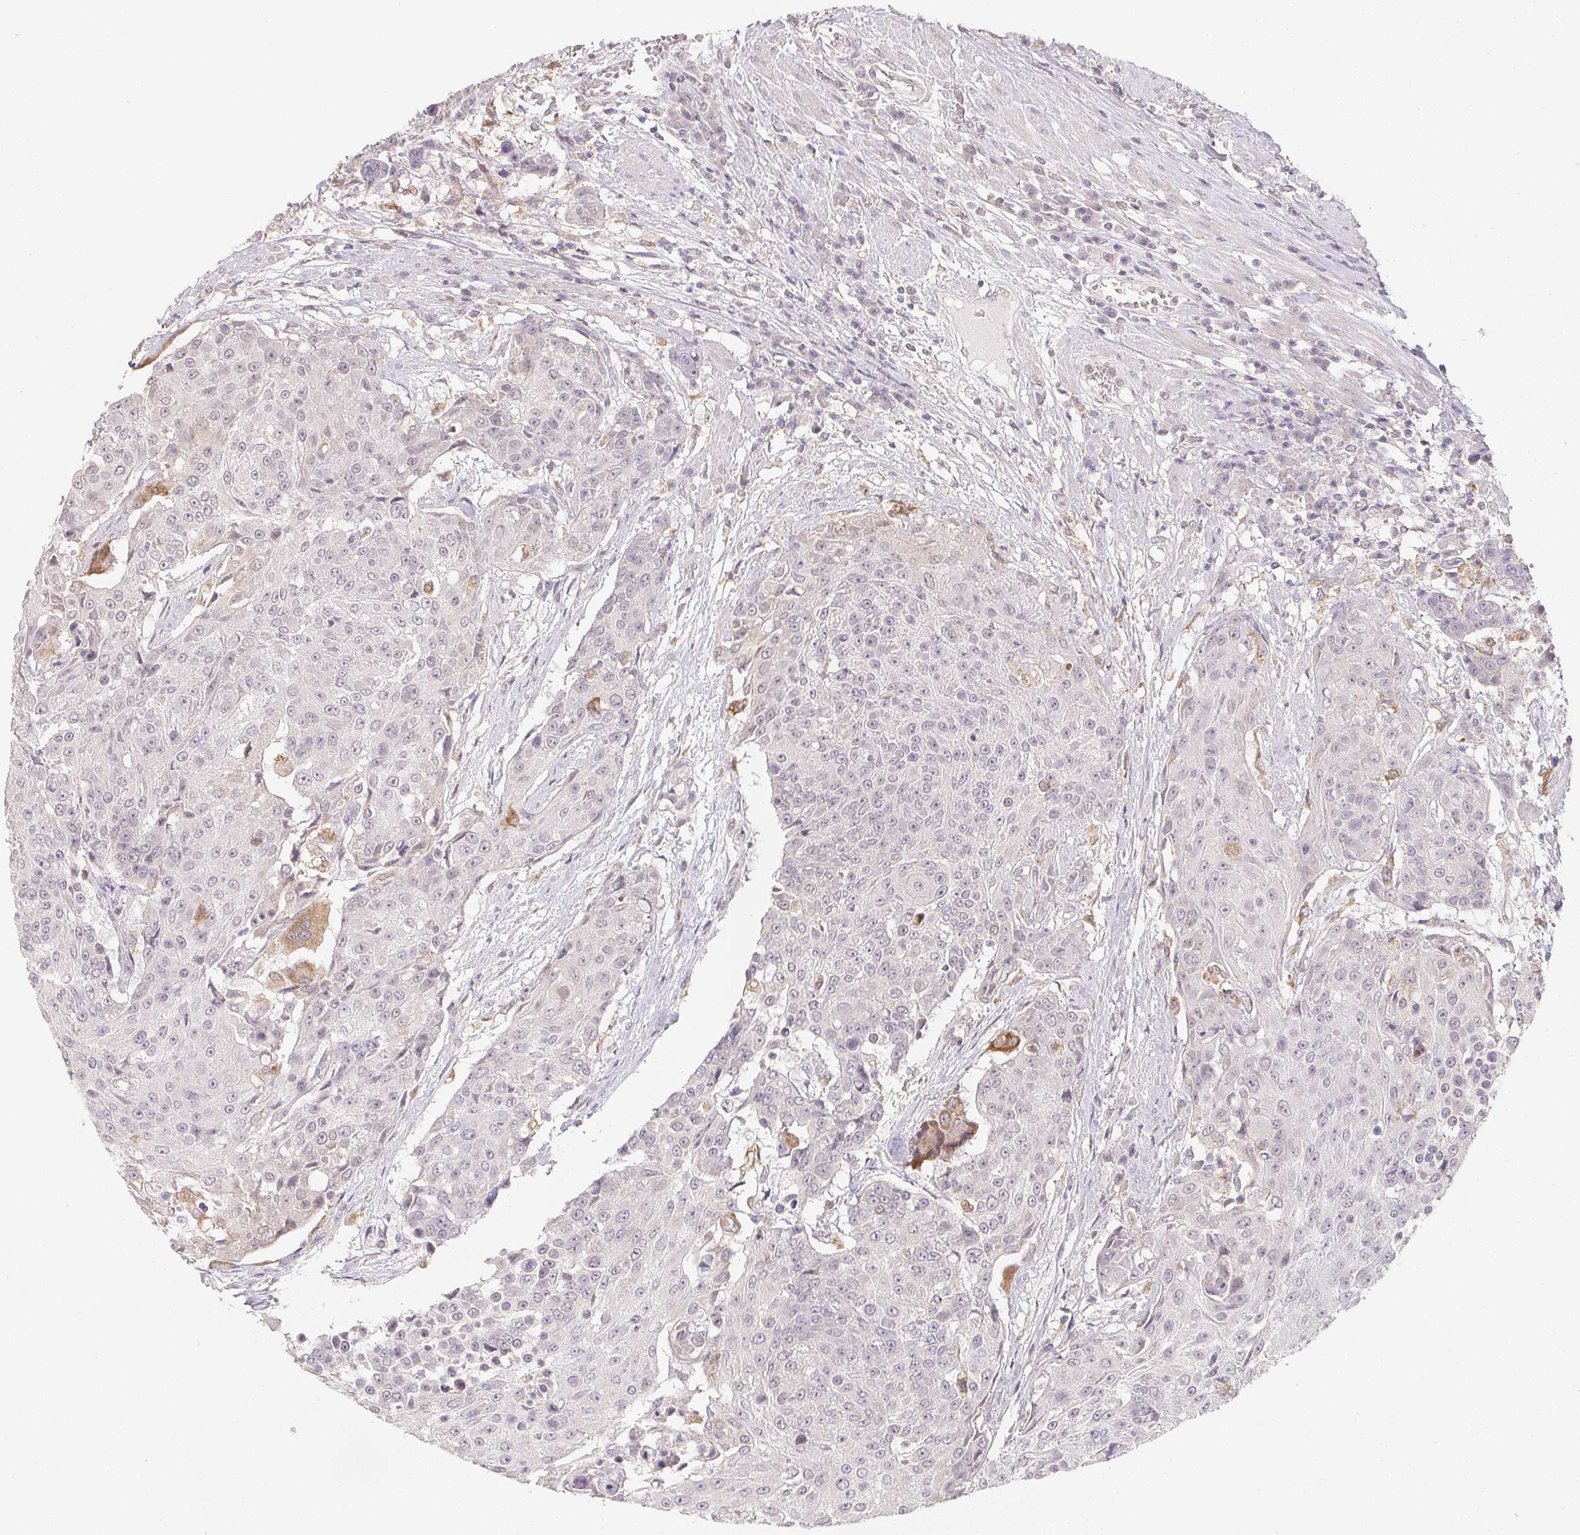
{"staining": {"intensity": "negative", "quantity": "none", "location": "none"}, "tissue": "urothelial cancer", "cell_type": "Tumor cells", "image_type": "cancer", "snomed": [{"axis": "morphology", "description": "Urothelial carcinoma, High grade"}, {"axis": "topography", "description": "Urinary bladder"}], "caption": "This is an immunohistochemistry (IHC) micrograph of human urothelial cancer. There is no positivity in tumor cells.", "gene": "SOAT1", "patient": {"sex": "female", "age": 63}}